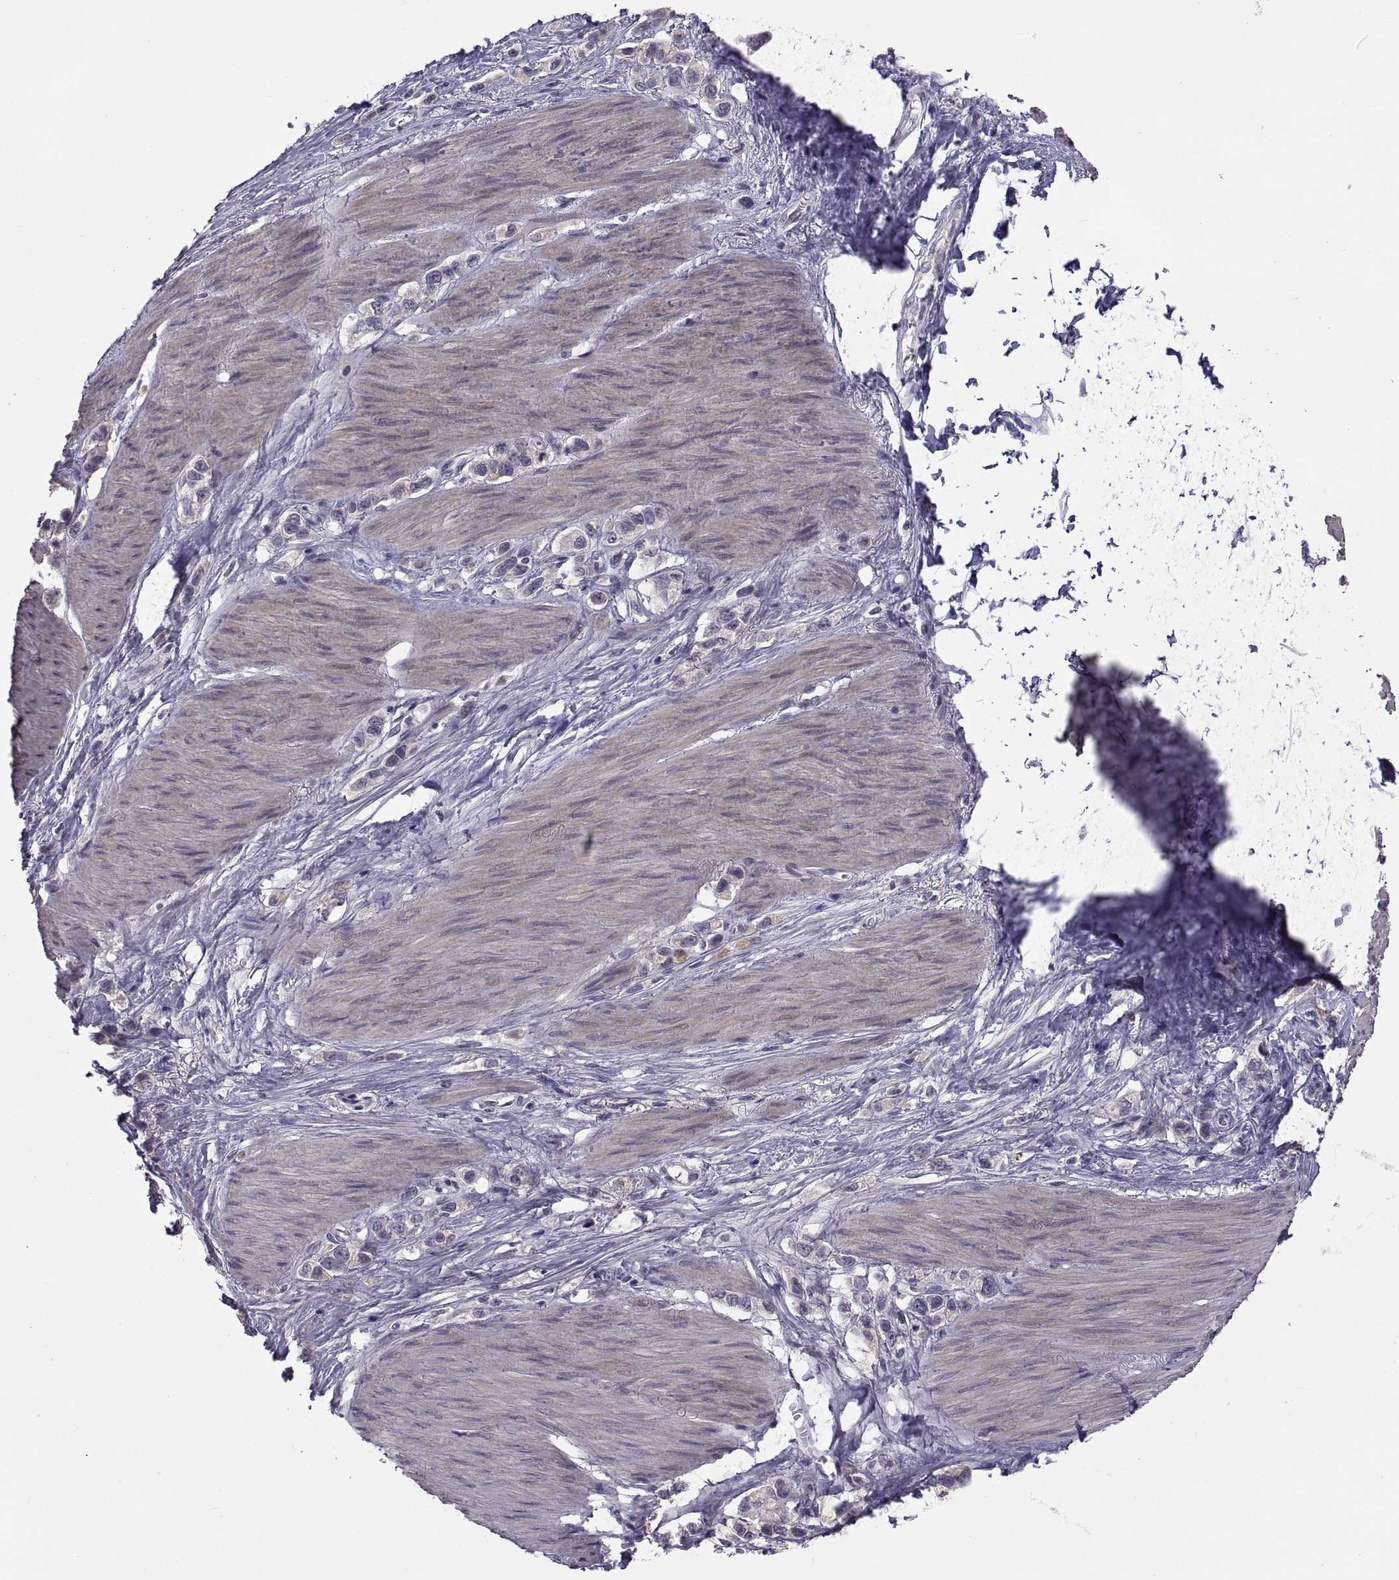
{"staining": {"intensity": "negative", "quantity": "none", "location": "none"}, "tissue": "stomach cancer", "cell_type": "Tumor cells", "image_type": "cancer", "snomed": [{"axis": "morphology", "description": "Normal tissue, NOS"}, {"axis": "morphology", "description": "Adenocarcinoma, NOS"}, {"axis": "morphology", "description": "Adenocarcinoma, High grade"}, {"axis": "topography", "description": "Stomach, upper"}, {"axis": "topography", "description": "Stomach"}], "caption": "High magnification brightfield microscopy of stomach cancer (adenocarcinoma) stained with DAB (brown) and counterstained with hematoxylin (blue): tumor cells show no significant staining.", "gene": "NPTX2", "patient": {"sex": "female", "age": 65}}